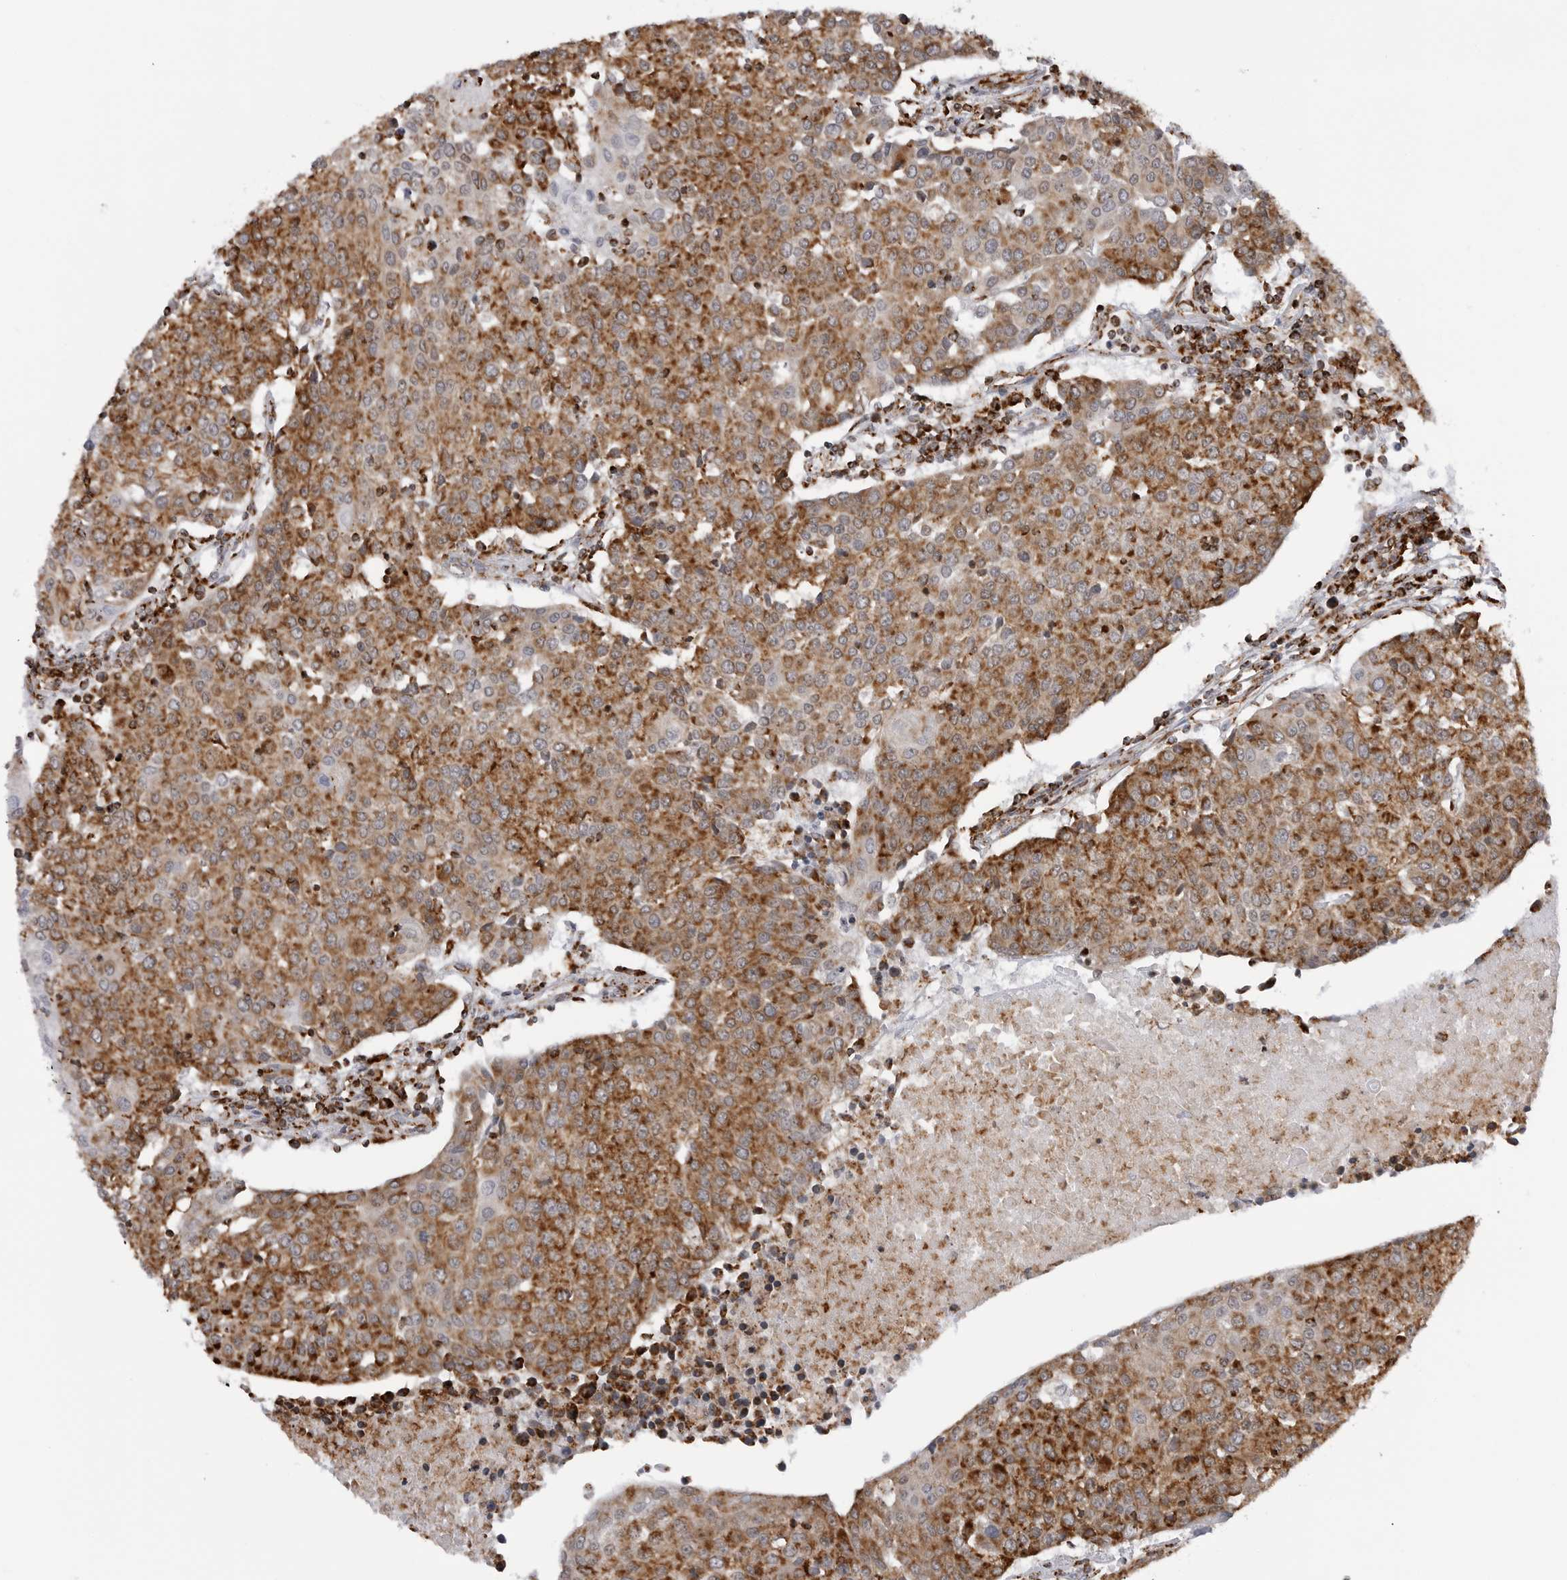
{"staining": {"intensity": "strong", "quantity": ">75%", "location": "cytoplasmic/membranous"}, "tissue": "urothelial cancer", "cell_type": "Tumor cells", "image_type": "cancer", "snomed": [{"axis": "morphology", "description": "Urothelial carcinoma, High grade"}, {"axis": "topography", "description": "Urinary bladder"}], "caption": "This micrograph exhibits high-grade urothelial carcinoma stained with immunohistochemistry (IHC) to label a protein in brown. The cytoplasmic/membranous of tumor cells show strong positivity for the protein. Nuclei are counter-stained blue.", "gene": "COX5A", "patient": {"sex": "female", "age": 85}}